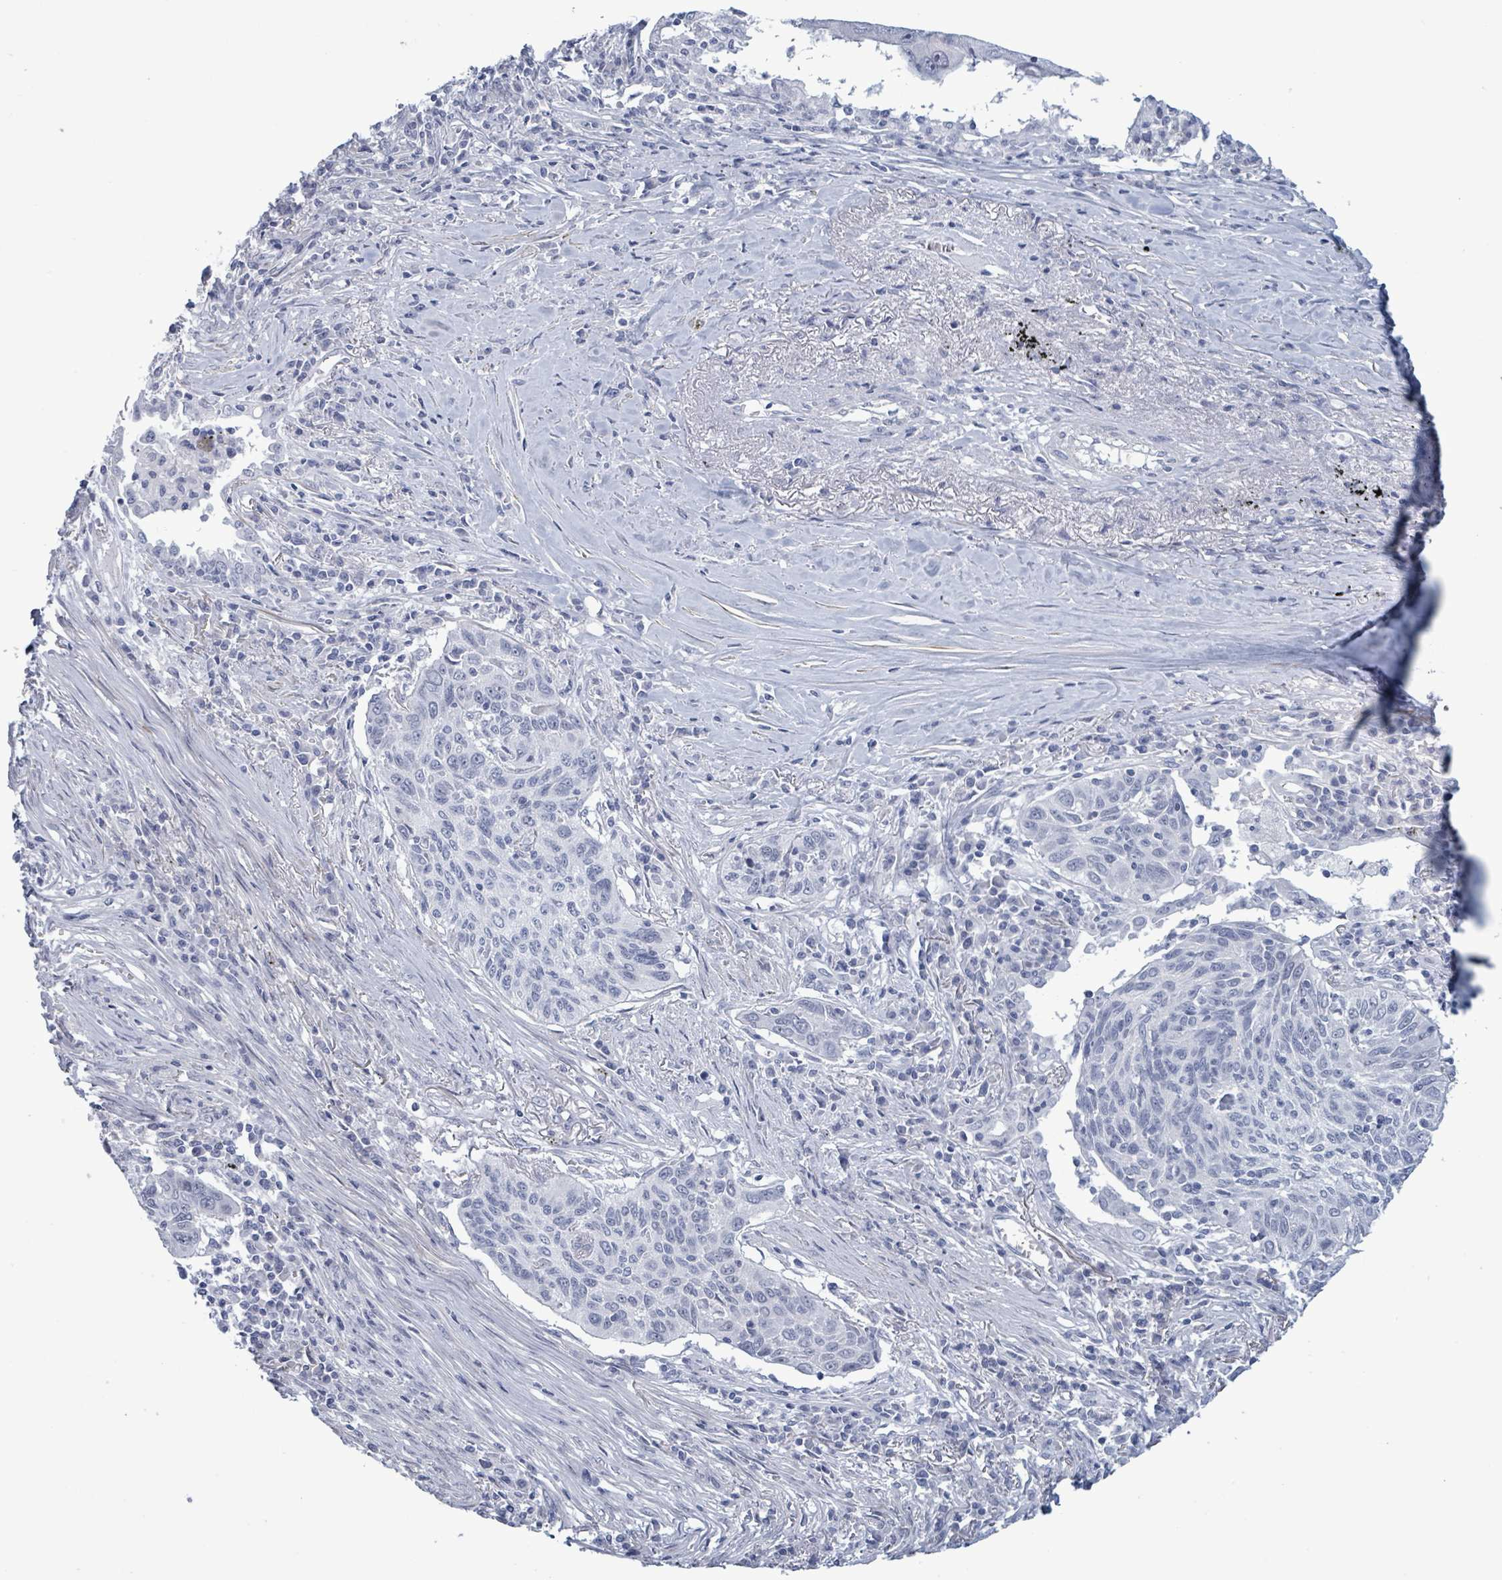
{"staining": {"intensity": "negative", "quantity": "none", "location": "none"}, "tissue": "lung cancer", "cell_type": "Tumor cells", "image_type": "cancer", "snomed": [{"axis": "morphology", "description": "Squamous cell carcinoma, NOS"}, {"axis": "topography", "description": "Lung"}], "caption": "IHC histopathology image of lung squamous cell carcinoma stained for a protein (brown), which shows no positivity in tumor cells.", "gene": "ZNF771", "patient": {"sex": "female", "age": 66}}